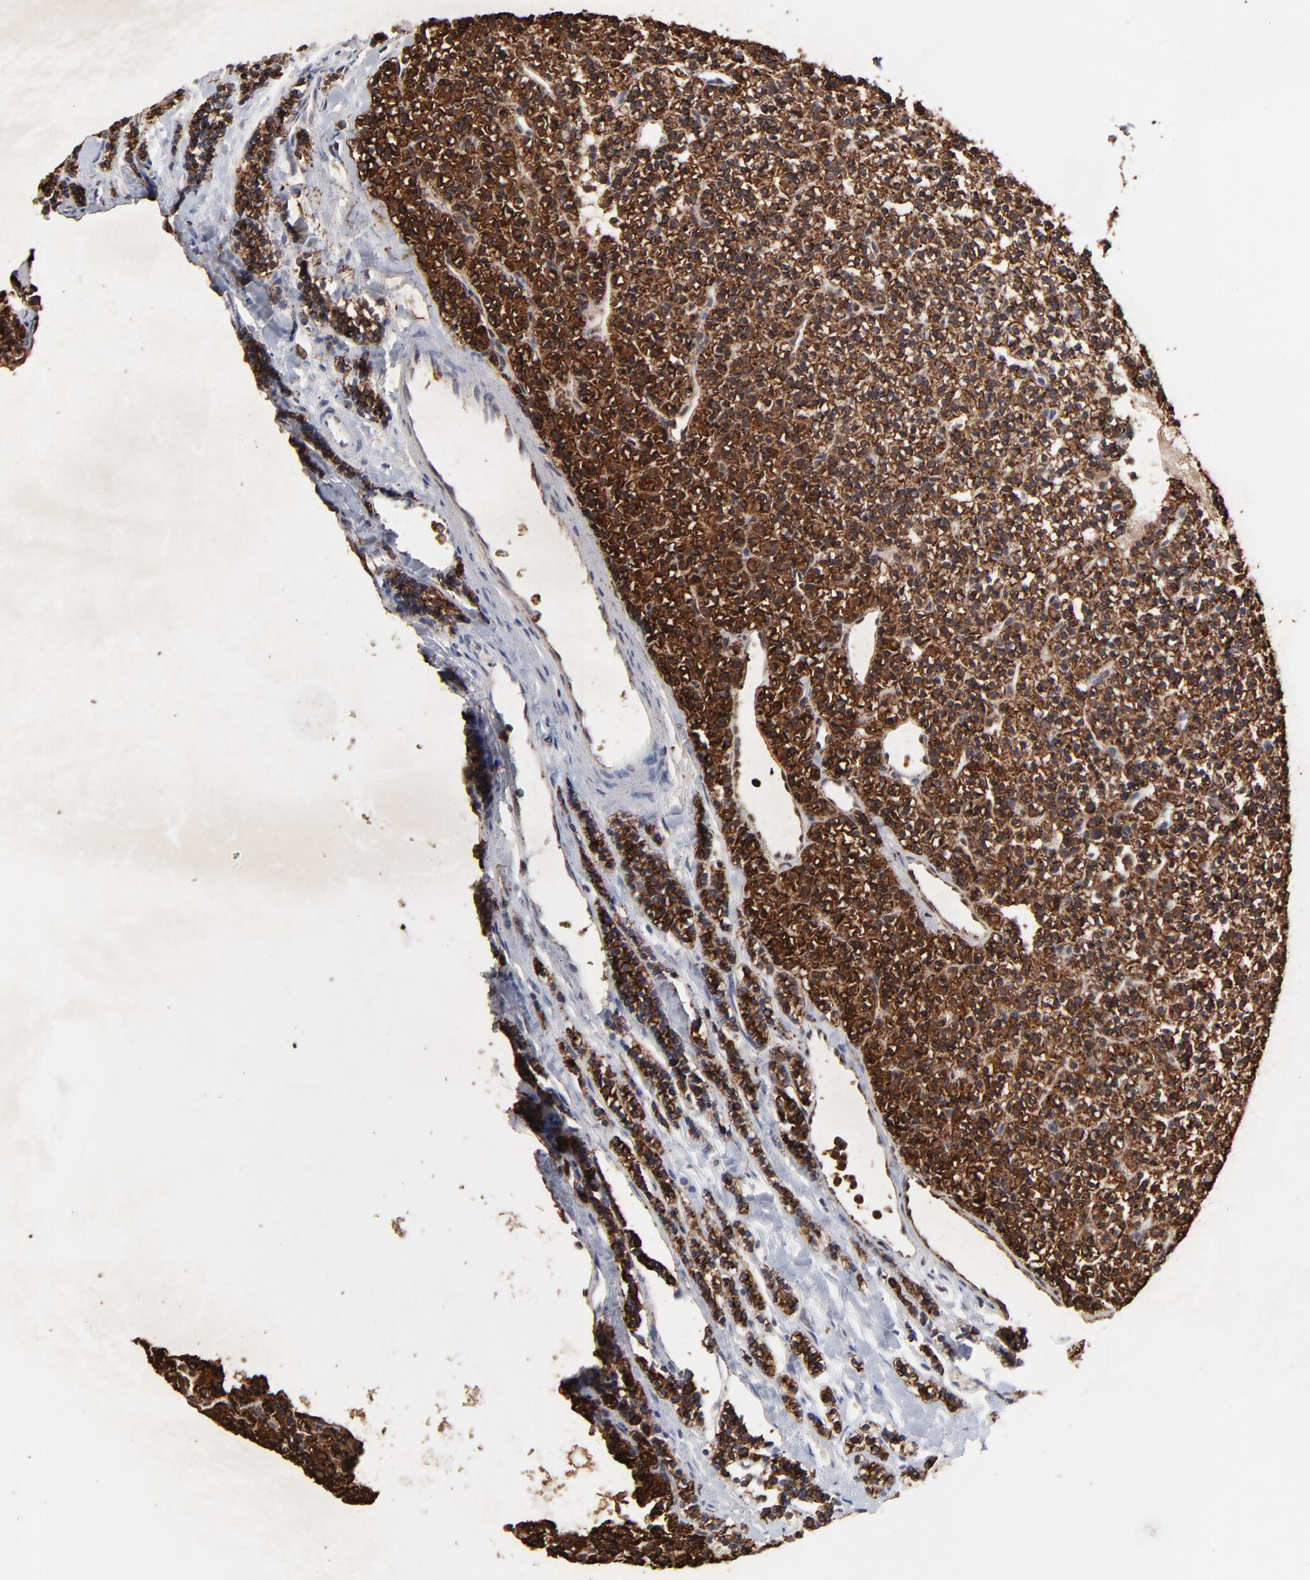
{"staining": {"intensity": "strong", "quantity": ">75%", "location": "cytoplasmic/membranous"}, "tissue": "parathyroid gland", "cell_type": "Glandular cells", "image_type": "normal", "snomed": [{"axis": "morphology", "description": "Normal tissue, NOS"}, {"axis": "topography", "description": "Parathyroid gland"}], "caption": "Parathyroid gland stained for a protein (brown) shows strong cytoplasmic/membranous positive expression in about >75% of glandular cells.", "gene": "PINK1", "patient": {"sex": "female", "age": 45}}